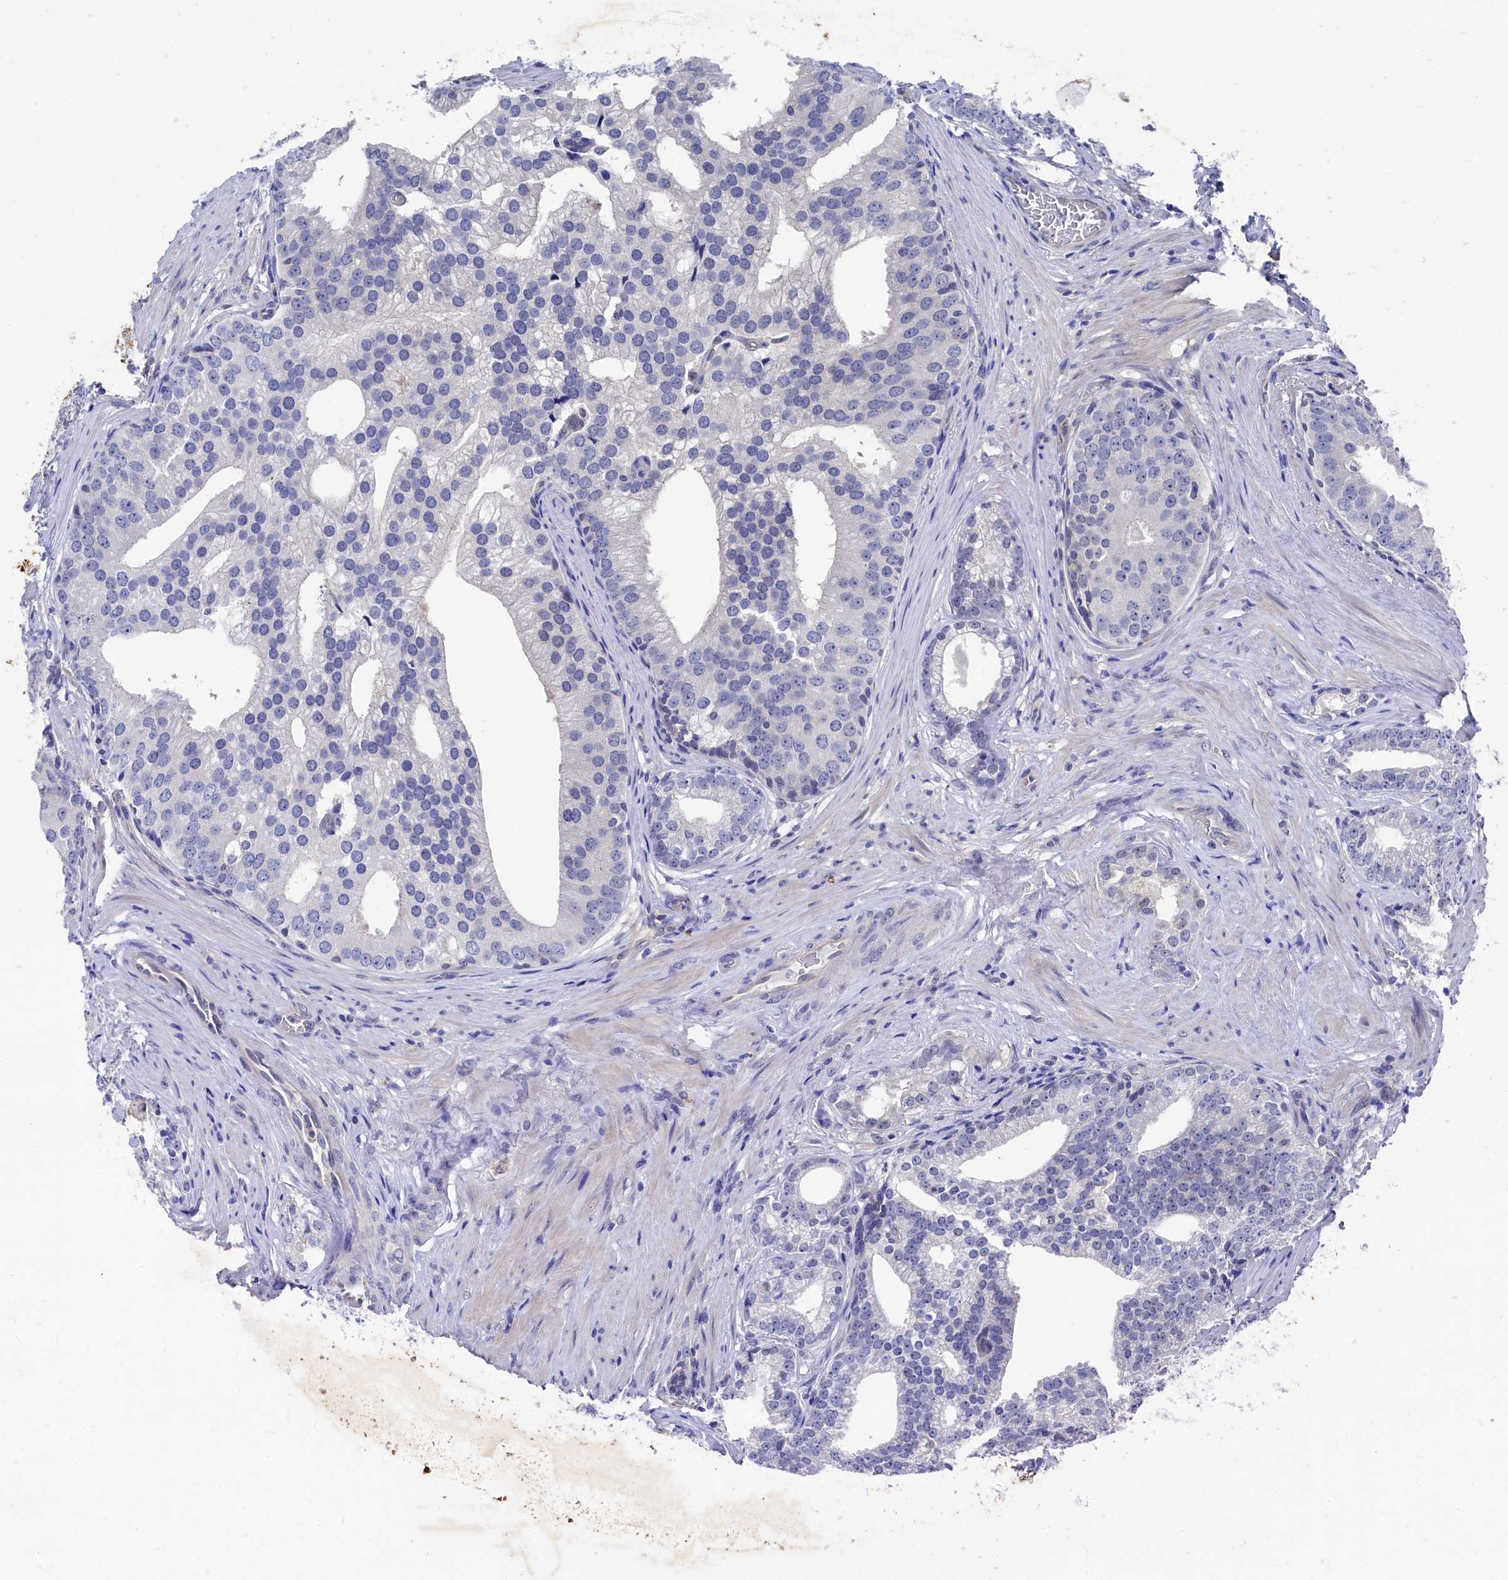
{"staining": {"intensity": "negative", "quantity": "none", "location": "none"}, "tissue": "prostate cancer", "cell_type": "Tumor cells", "image_type": "cancer", "snomed": [{"axis": "morphology", "description": "Adenocarcinoma, Low grade"}, {"axis": "topography", "description": "Prostate"}], "caption": "The micrograph reveals no staining of tumor cells in prostate low-grade adenocarcinoma.", "gene": "RNH1", "patient": {"sex": "male", "age": 71}}